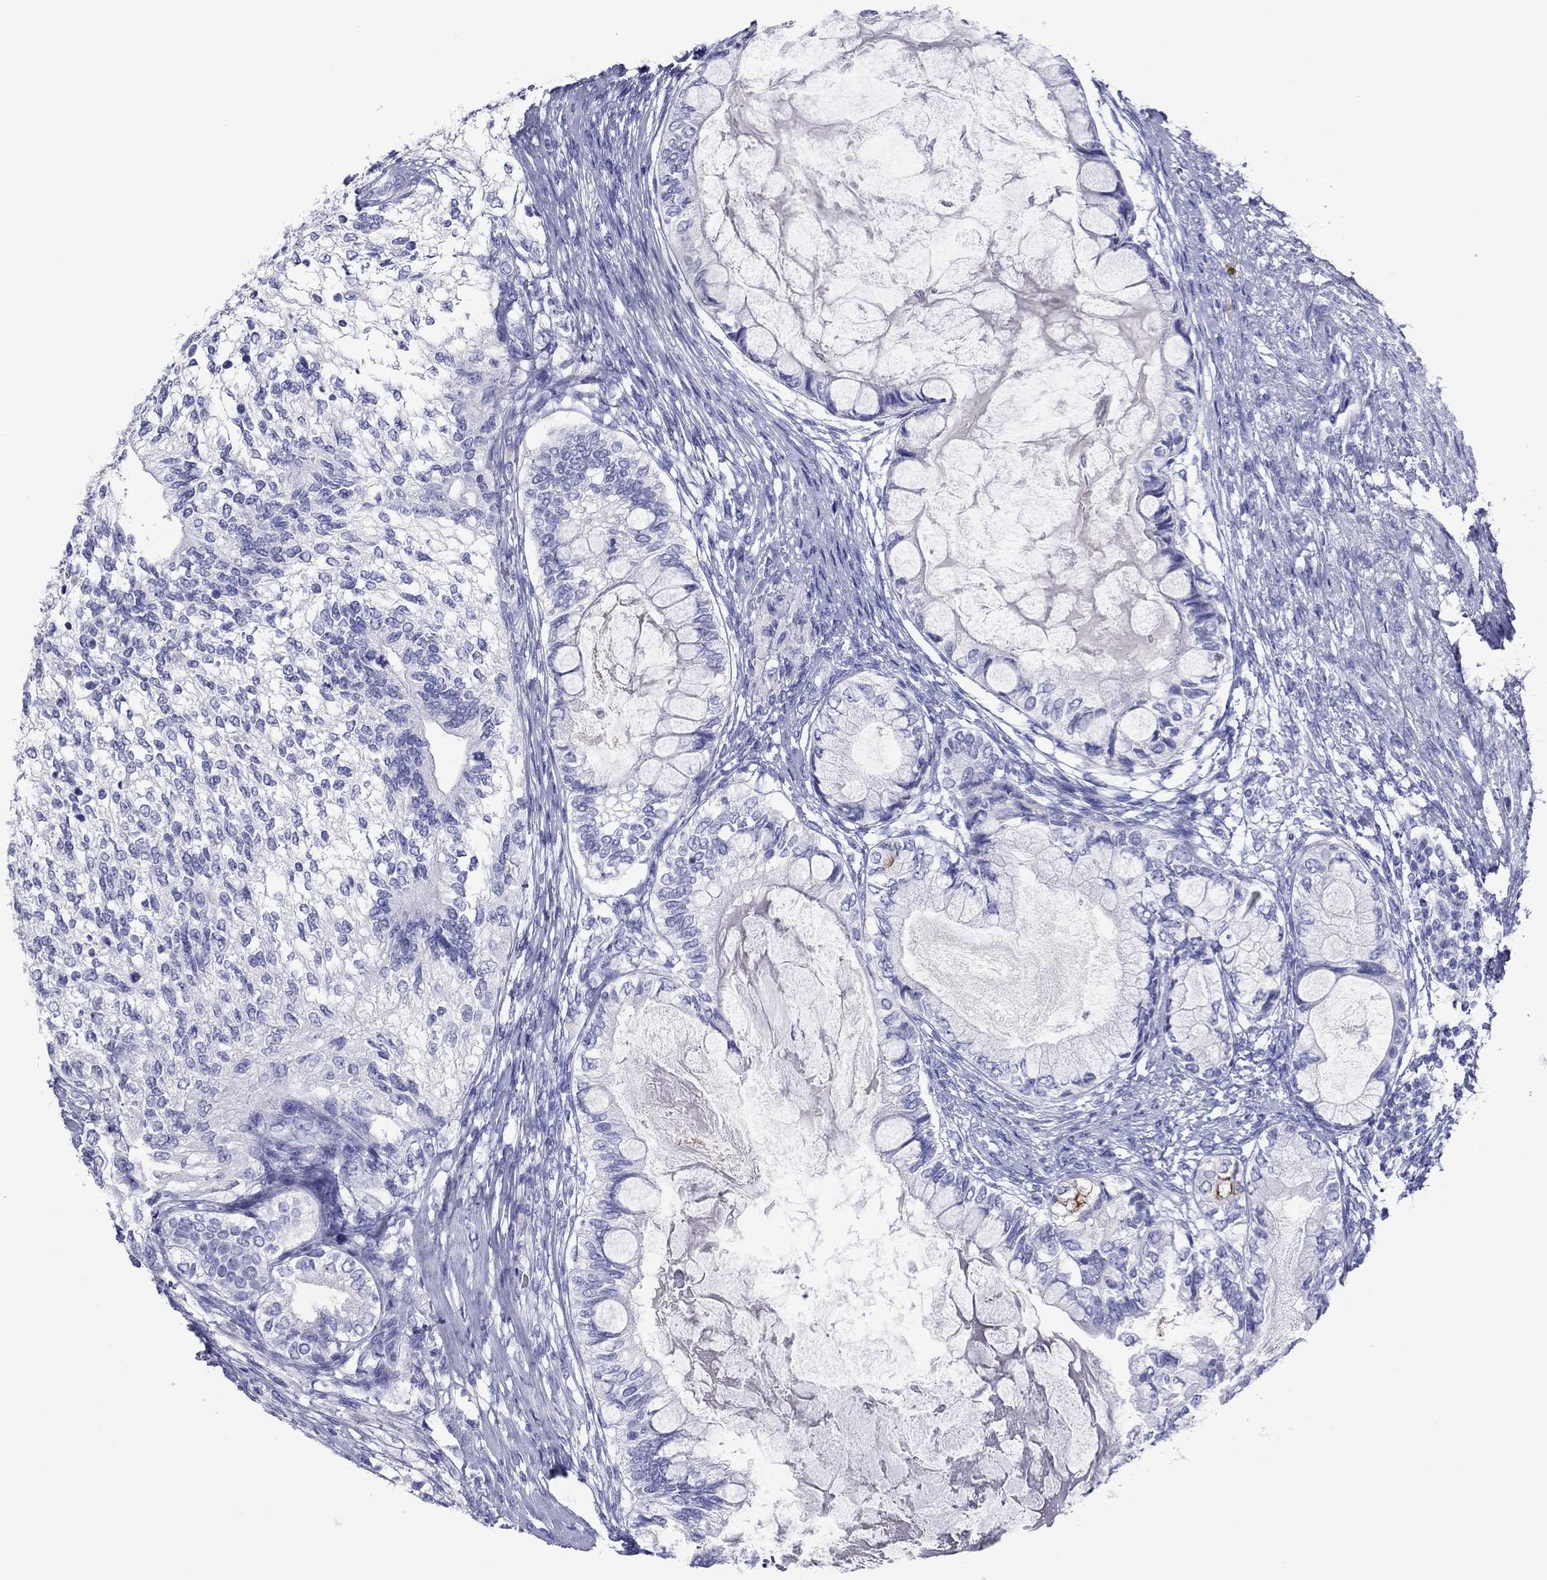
{"staining": {"intensity": "negative", "quantity": "none", "location": "none"}, "tissue": "testis cancer", "cell_type": "Tumor cells", "image_type": "cancer", "snomed": [{"axis": "morphology", "description": "Seminoma, NOS"}, {"axis": "morphology", "description": "Carcinoma, Embryonal, NOS"}, {"axis": "topography", "description": "Testis"}], "caption": "The micrograph displays no staining of tumor cells in embryonal carcinoma (testis). Nuclei are stained in blue.", "gene": "ATP4A", "patient": {"sex": "male", "age": 41}}